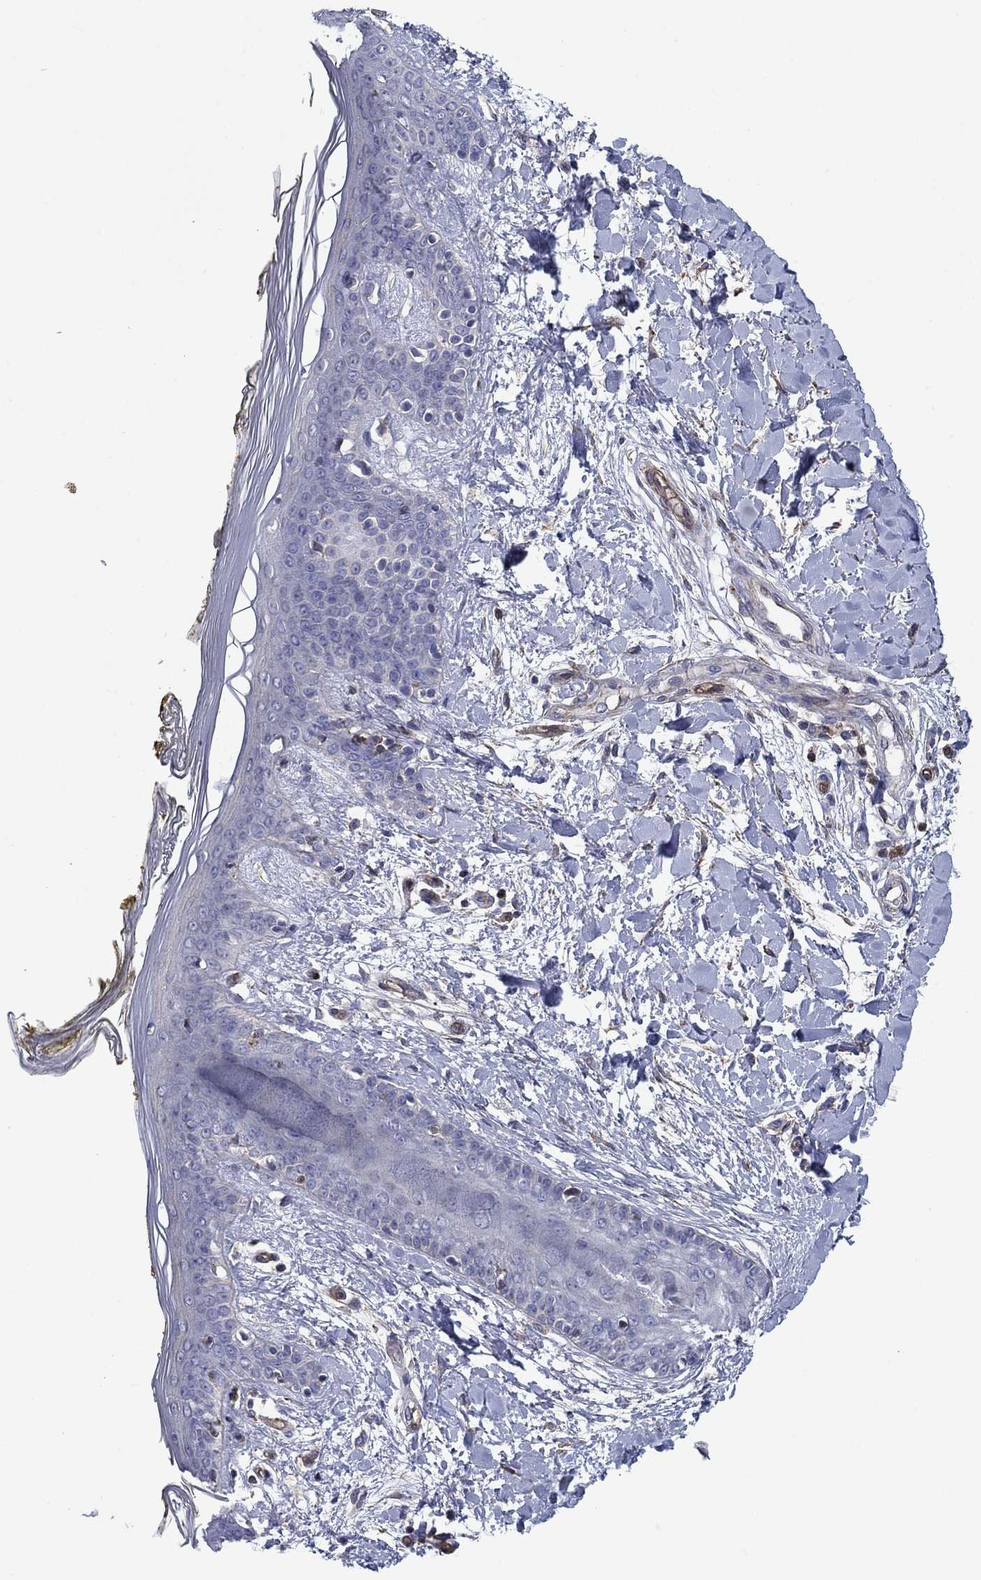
{"staining": {"intensity": "negative", "quantity": "none", "location": "none"}, "tissue": "skin", "cell_type": "Fibroblasts", "image_type": "normal", "snomed": [{"axis": "morphology", "description": "Normal tissue, NOS"}, {"axis": "topography", "description": "Skin"}], "caption": "This histopathology image is of normal skin stained with IHC to label a protein in brown with the nuclei are counter-stained blue. There is no expression in fibroblasts. The staining is performed using DAB brown chromogen with nuclei counter-stained in using hematoxylin.", "gene": "PSD4", "patient": {"sex": "female", "age": 34}}